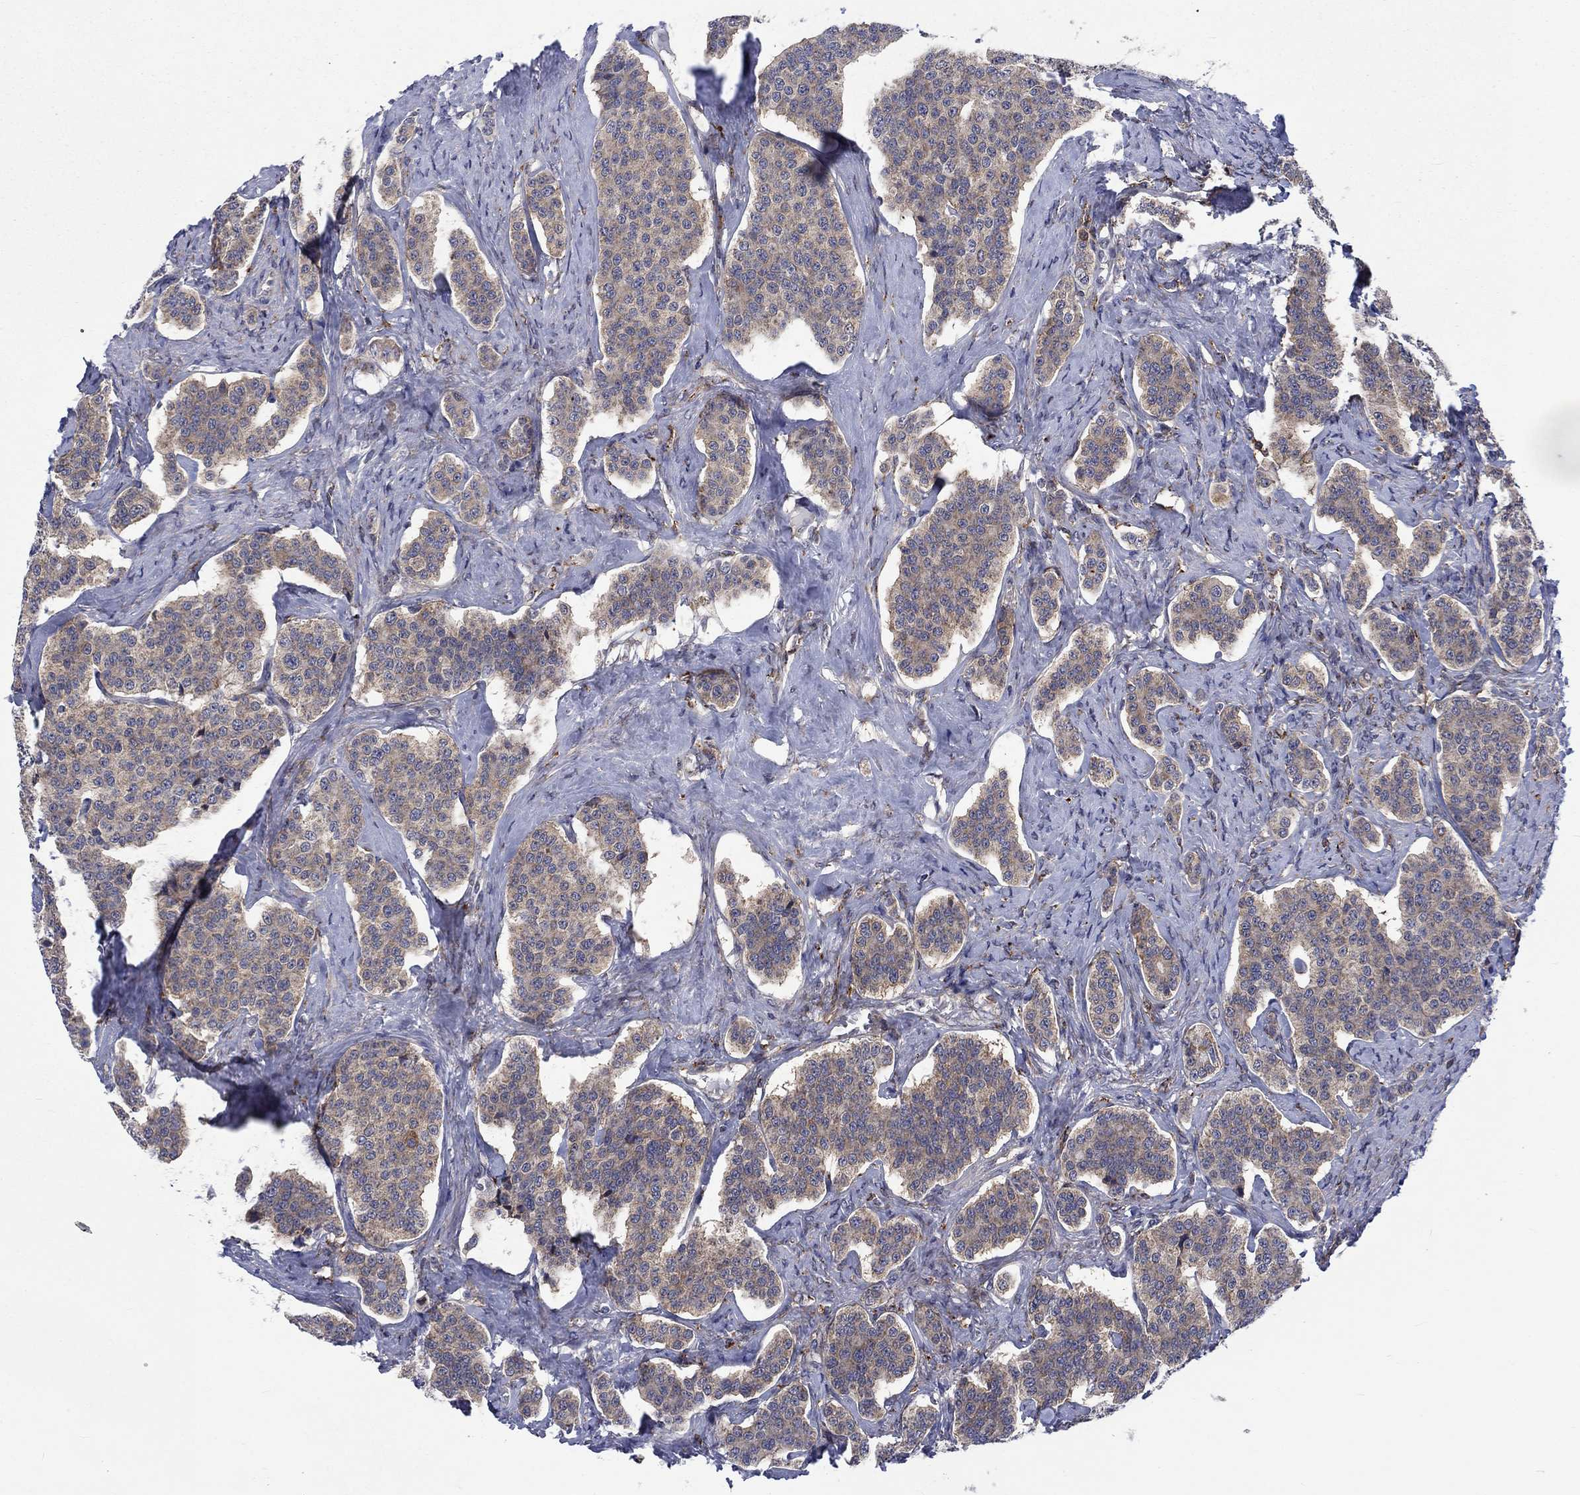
{"staining": {"intensity": "weak", "quantity": ">75%", "location": "cytoplasmic/membranous"}, "tissue": "carcinoid", "cell_type": "Tumor cells", "image_type": "cancer", "snomed": [{"axis": "morphology", "description": "Carcinoid, malignant, NOS"}, {"axis": "topography", "description": "Small intestine"}], "caption": "Carcinoid stained for a protein displays weak cytoplasmic/membranous positivity in tumor cells.", "gene": "SLC35F2", "patient": {"sex": "female", "age": 58}}